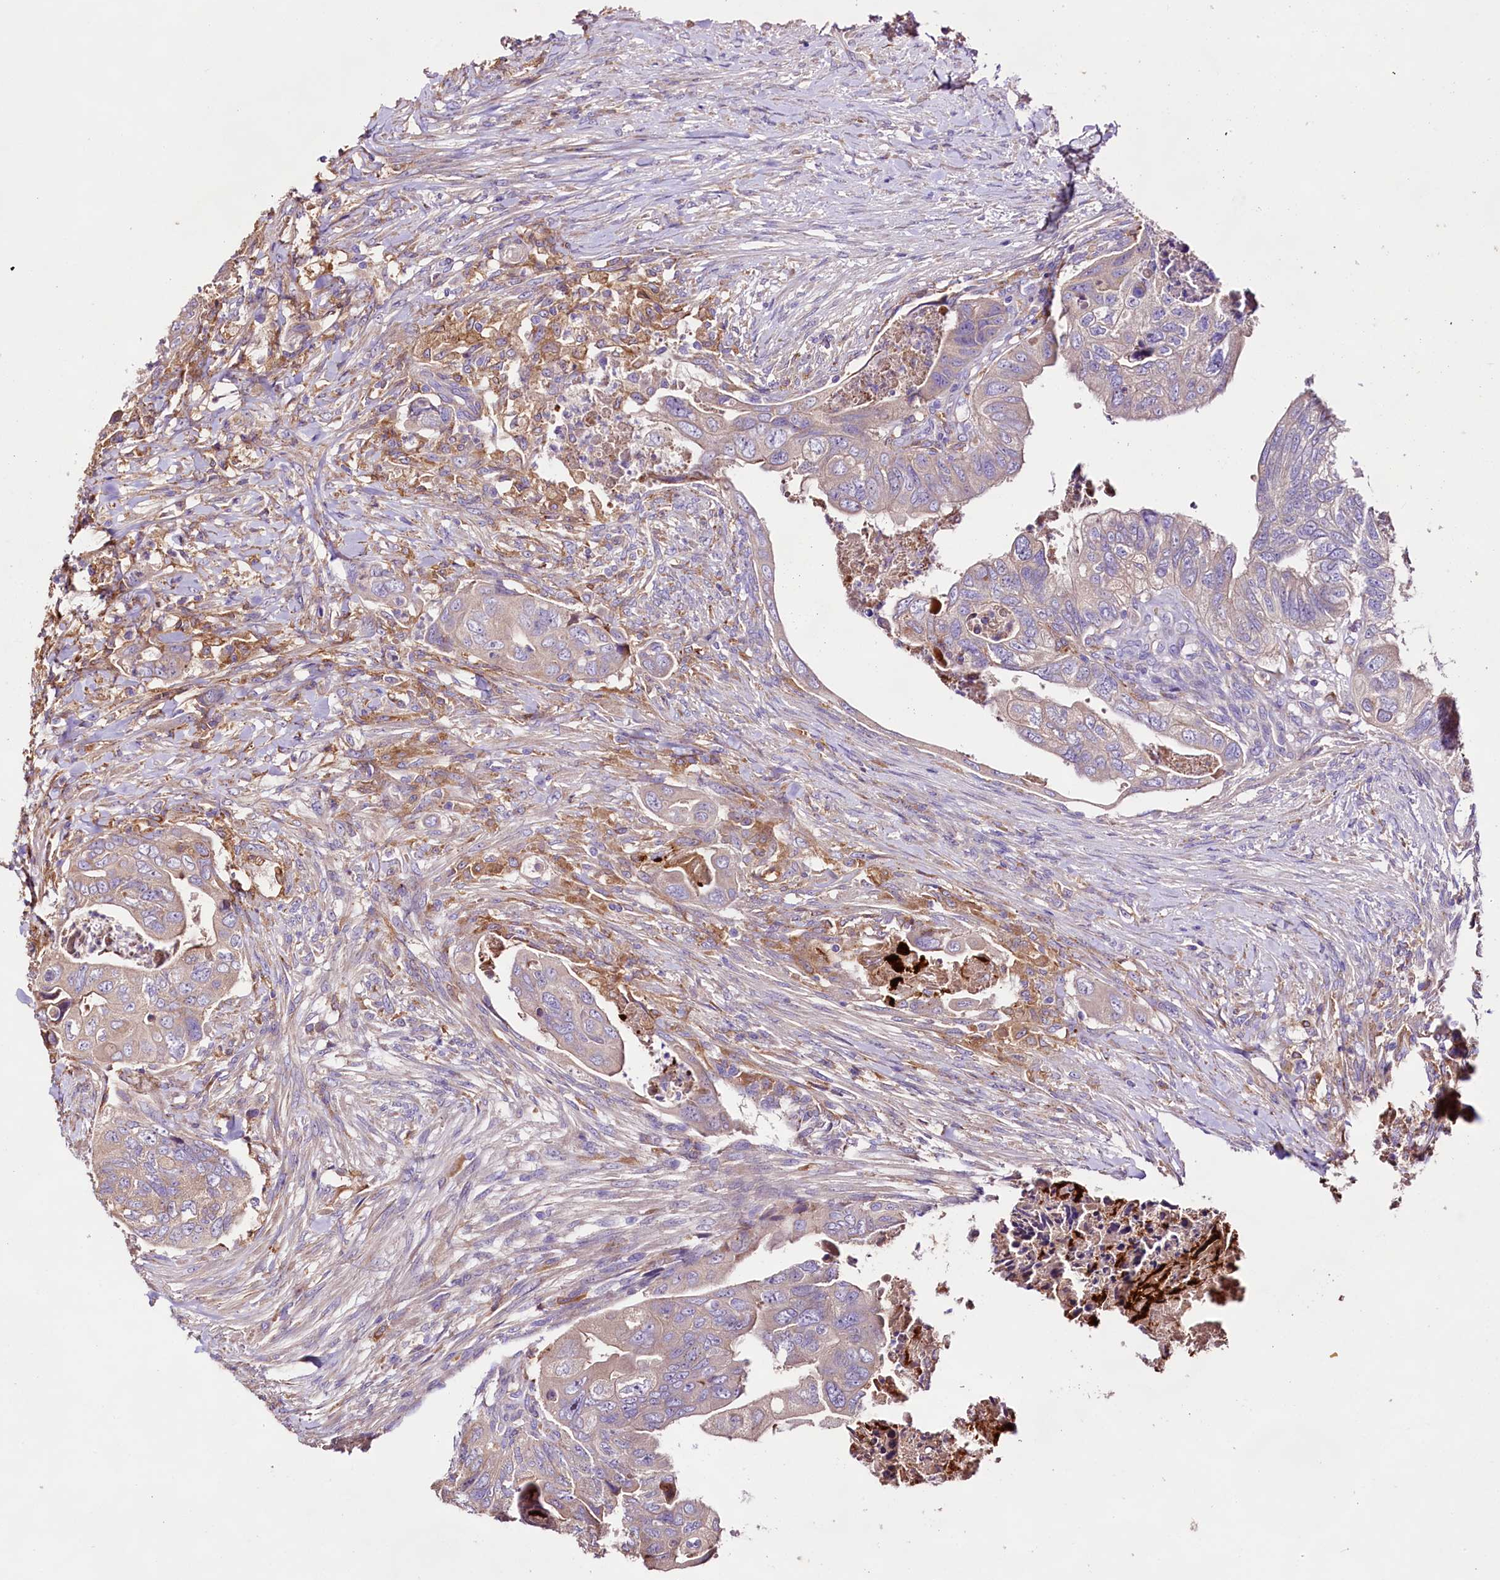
{"staining": {"intensity": "negative", "quantity": "none", "location": "none"}, "tissue": "colorectal cancer", "cell_type": "Tumor cells", "image_type": "cancer", "snomed": [{"axis": "morphology", "description": "Adenocarcinoma, NOS"}, {"axis": "topography", "description": "Rectum"}], "caption": "This photomicrograph is of colorectal adenocarcinoma stained with immunohistochemistry to label a protein in brown with the nuclei are counter-stained blue. There is no expression in tumor cells. (Stains: DAB IHC with hematoxylin counter stain, Microscopy: brightfield microscopy at high magnification).", "gene": "DMXL2", "patient": {"sex": "male", "age": 63}}